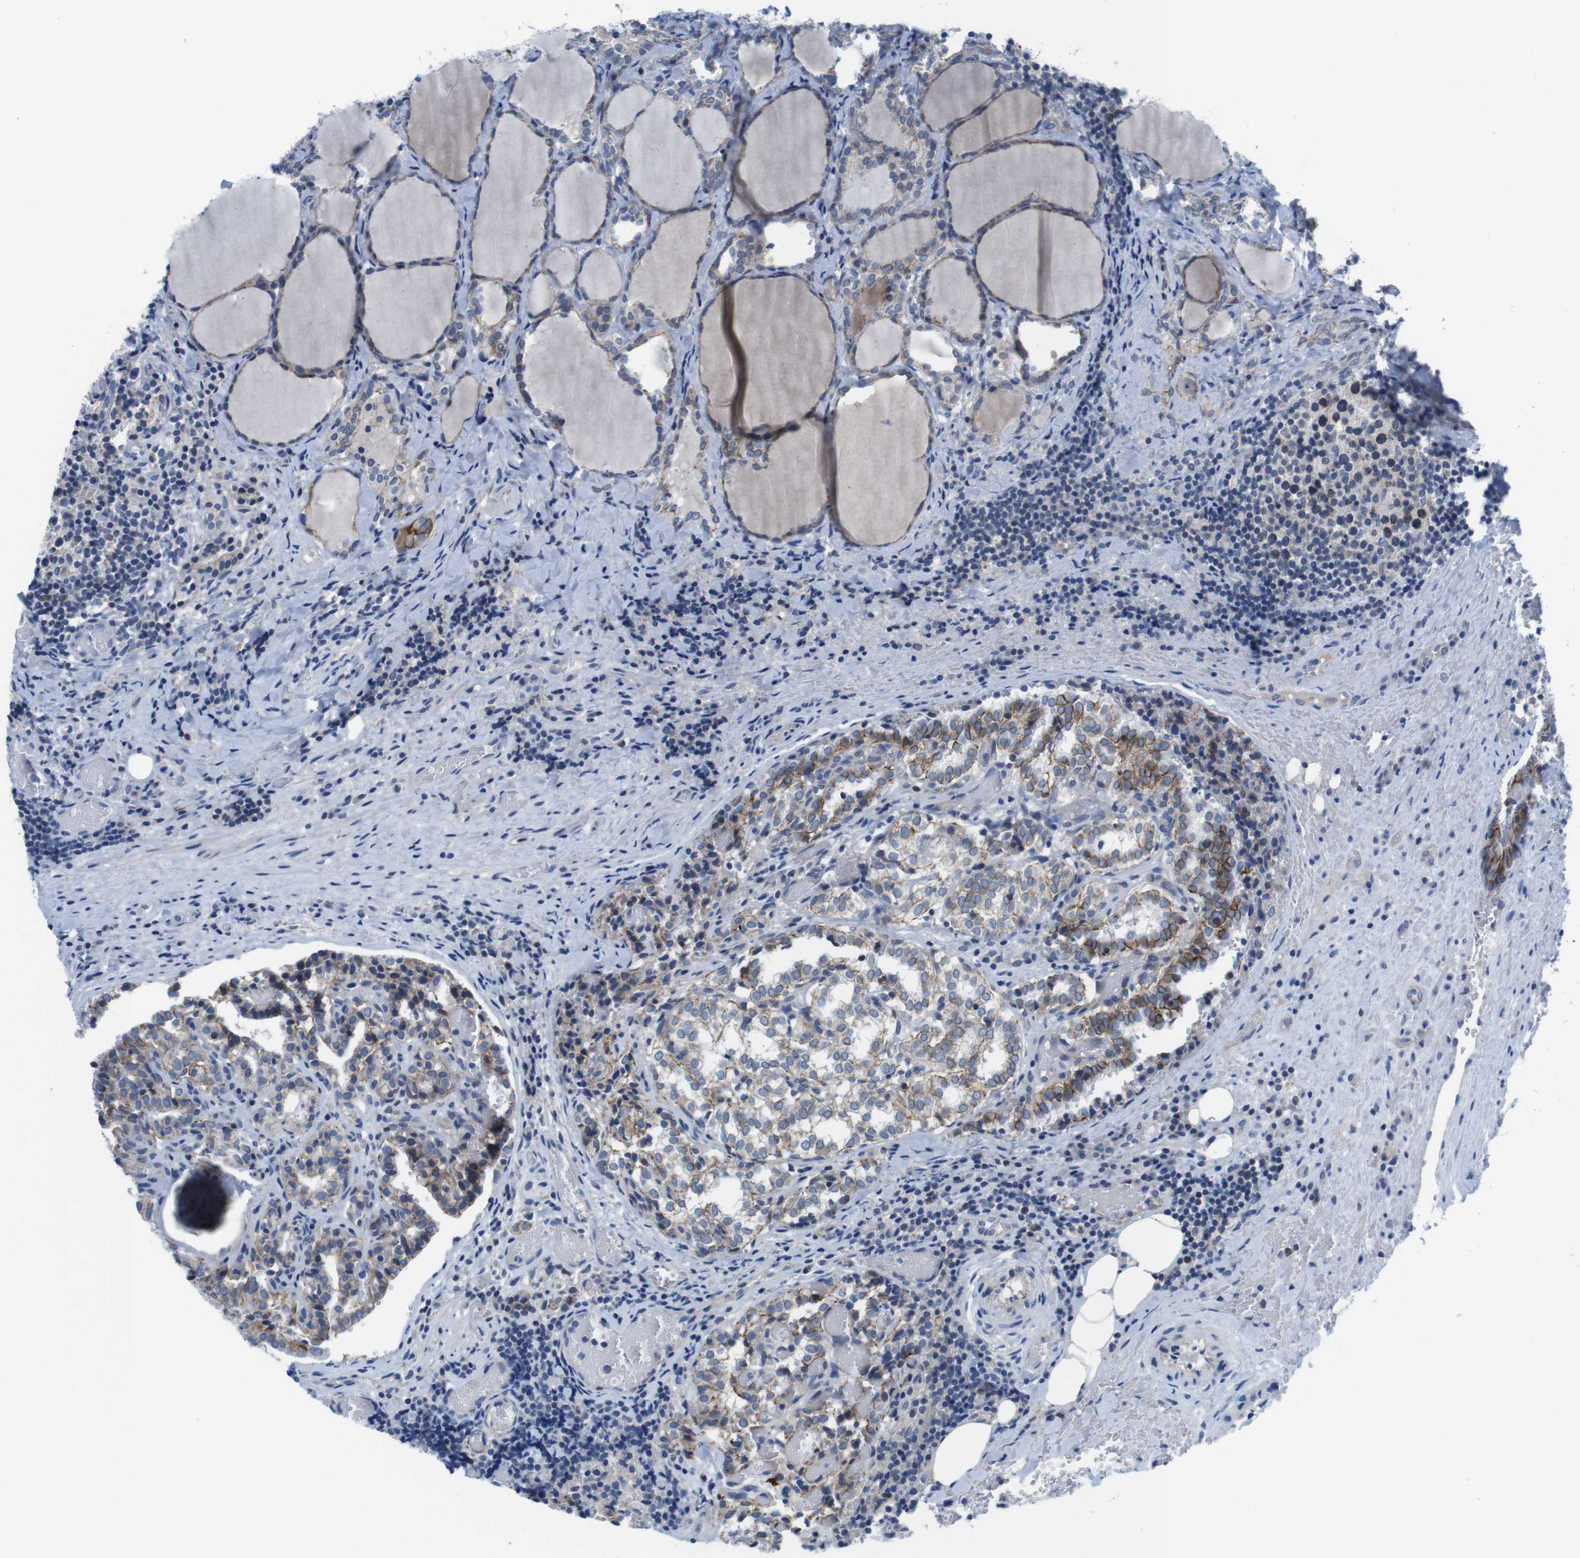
{"staining": {"intensity": "moderate", "quantity": "25%-75%", "location": "cytoplasmic/membranous"}, "tissue": "thyroid cancer", "cell_type": "Tumor cells", "image_type": "cancer", "snomed": [{"axis": "morphology", "description": "Normal tissue, NOS"}, {"axis": "morphology", "description": "Papillary adenocarcinoma, NOS"}, {"axis": "topography", "description": "Thyroid gland"}], "caption": "There is medium levels of moderate cytoplasmic/membranous positivity in tumor cells of thyroid cancer (papillary adenocarcinoma), as demonstrated by immunohistochemical staining (brown color).", "gene": "SCRIB", "patient": {"sex": "female", "age": 30}}